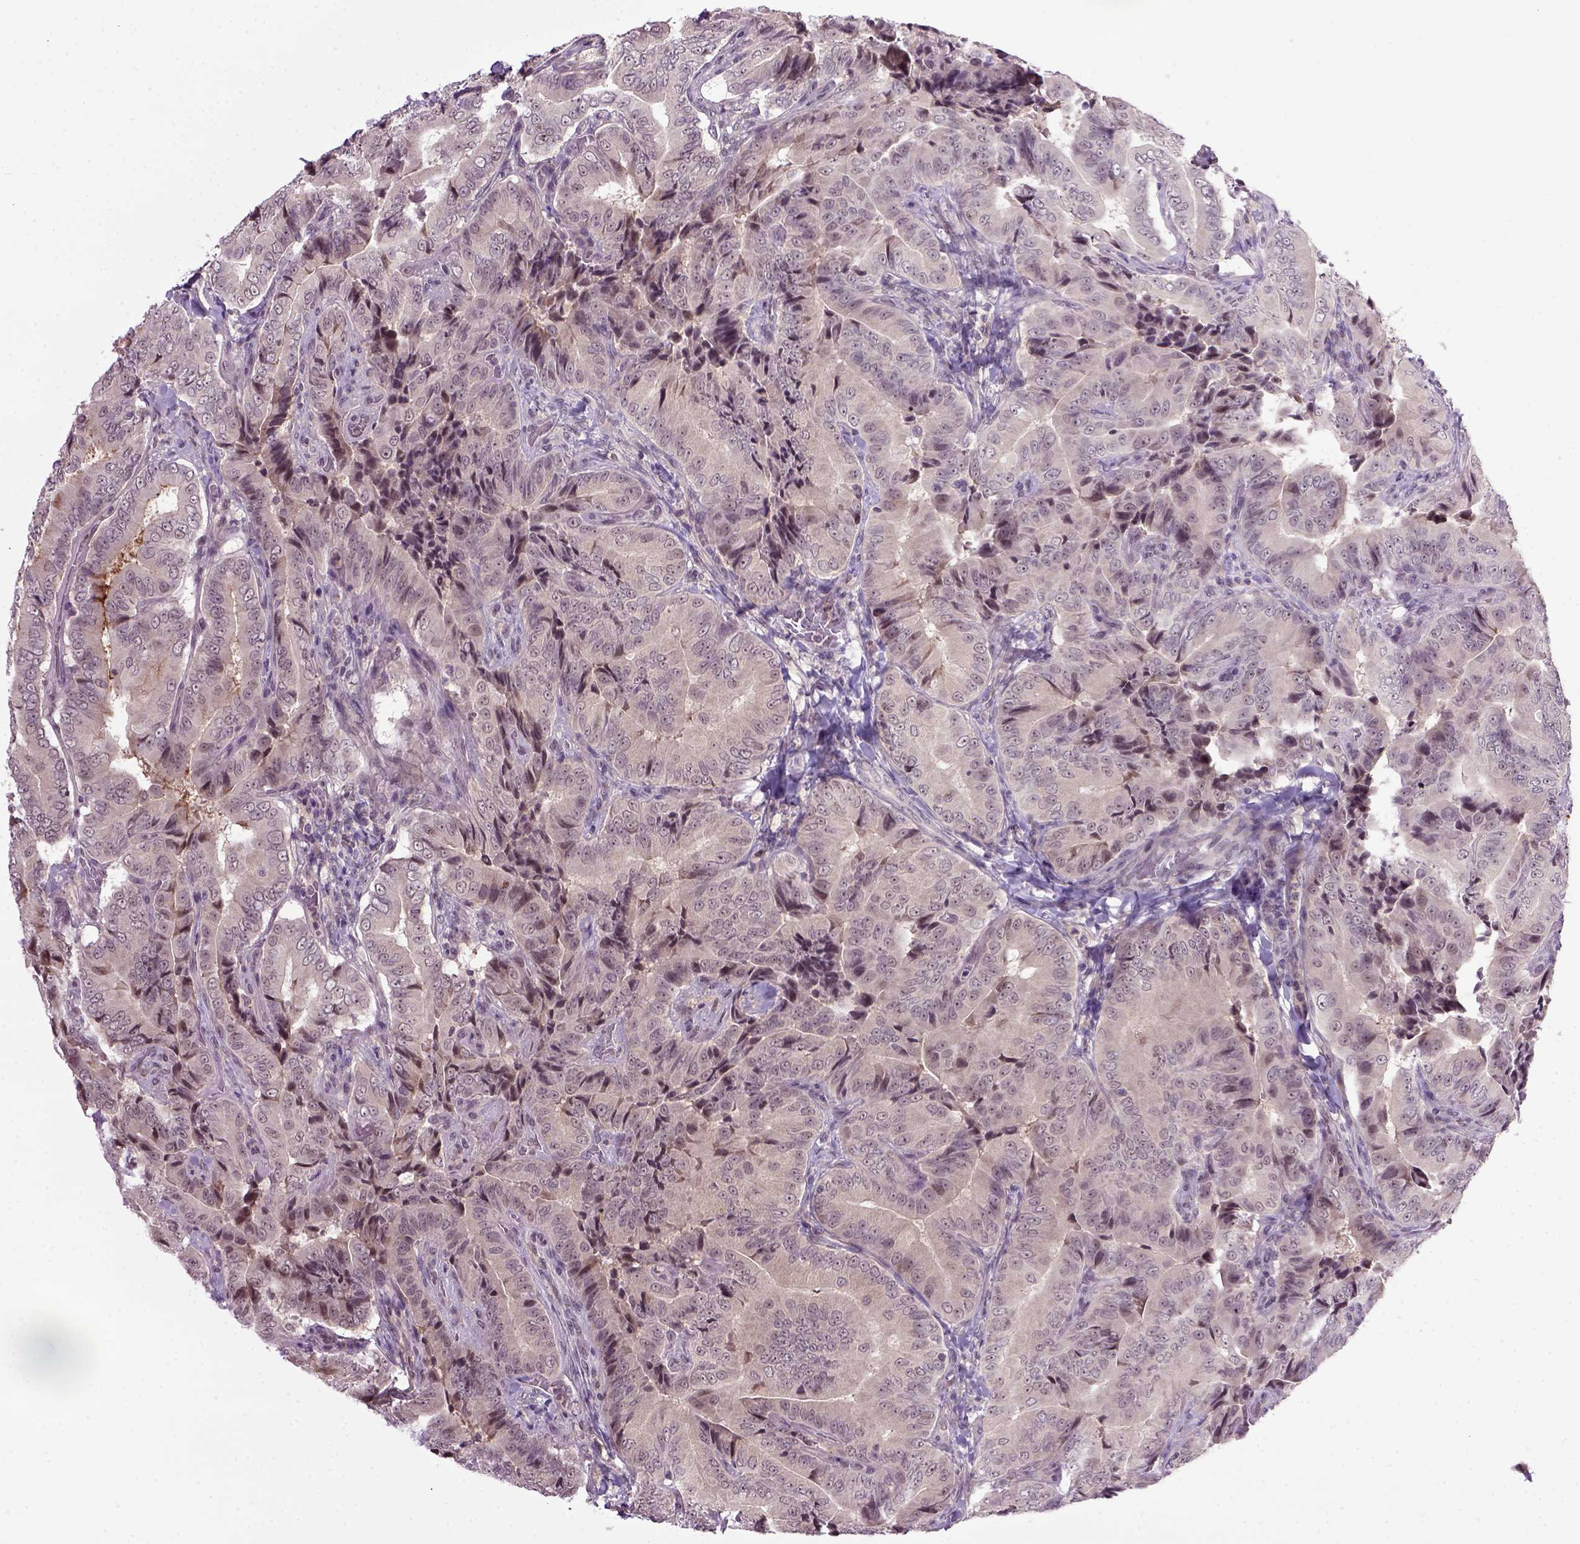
{"staining": {"intensity": "negative", "quantity": "none", "location": "none"}, "tissue": "thyroid cancer", "cell_type": "Tumor cells", "image_type": "cancer", "snomed": [{"axis": "morphology", "description": "Papillary adenocarcinoma, NOS"}, {"axis": "topography", "description": "Thyroid gland"}], "caption": "Immunohistochemistry photomicrograph of human thyroid cancer stained for a protein (brown), which exhibits no staining in tumor cells.", "gene": "RAB43", "patient": {"sex": "male", "age": 61}}